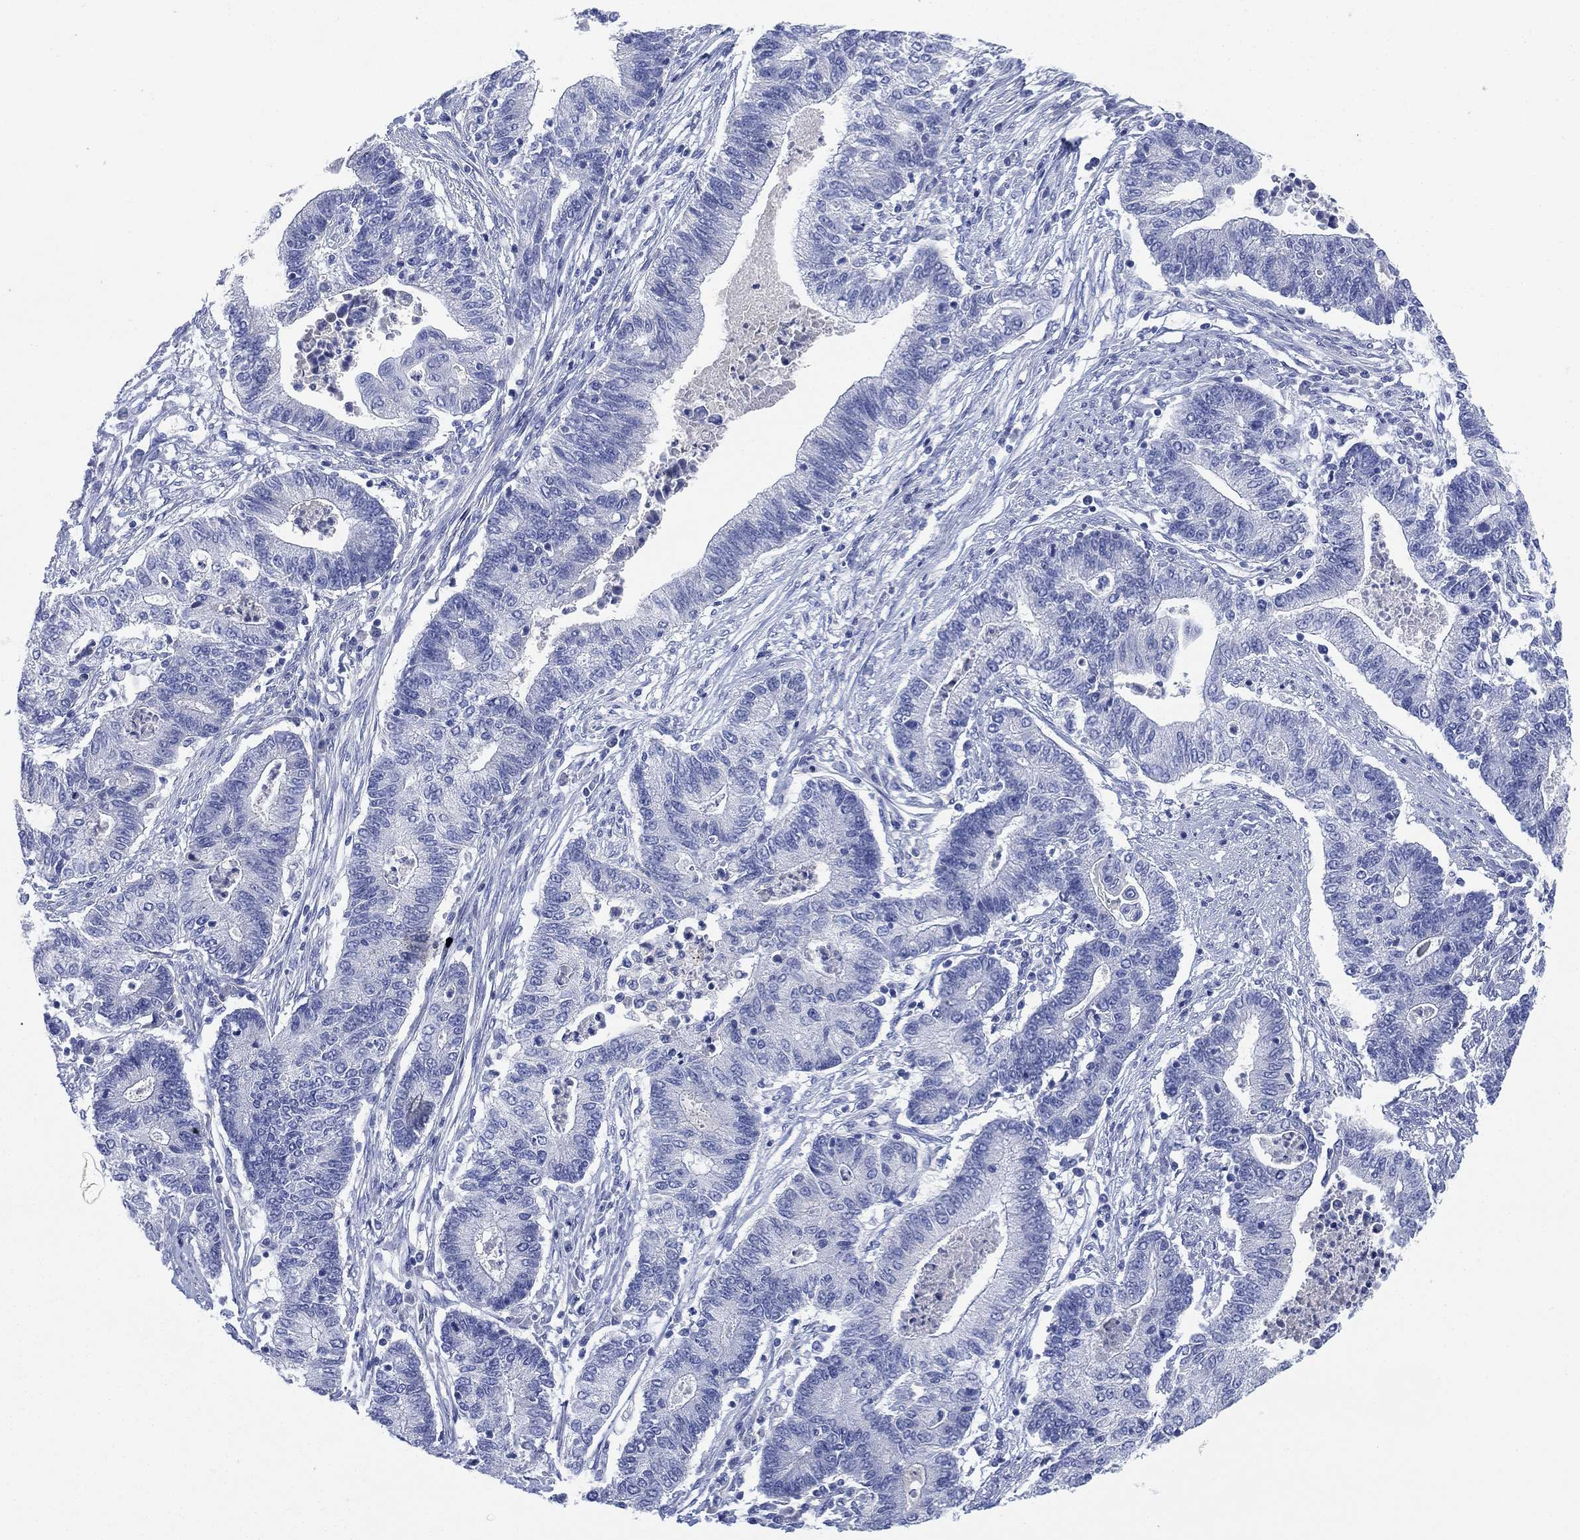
{"staining": {"intensity": "negative", "quantity": "none", "location": "none"}, "tissue": "endometrial cancer", "cell_type": "Tumor cells", "image_type": "cancer", "snomed": [{"axis": "morphology", "description": "Adenocarcinoma, NOS"}, {"axis": "topography", "description": "Uterus"}, {"axis": "topography", "description": "Endometrium"}], "caption": "IHC image of human adenocarcinoma (endometrial) stained for a protein (brown), which exhibits no staining in tumor cells.", "gene": "SLC9C2", "patient": {"sex": "female", "age": 54}}